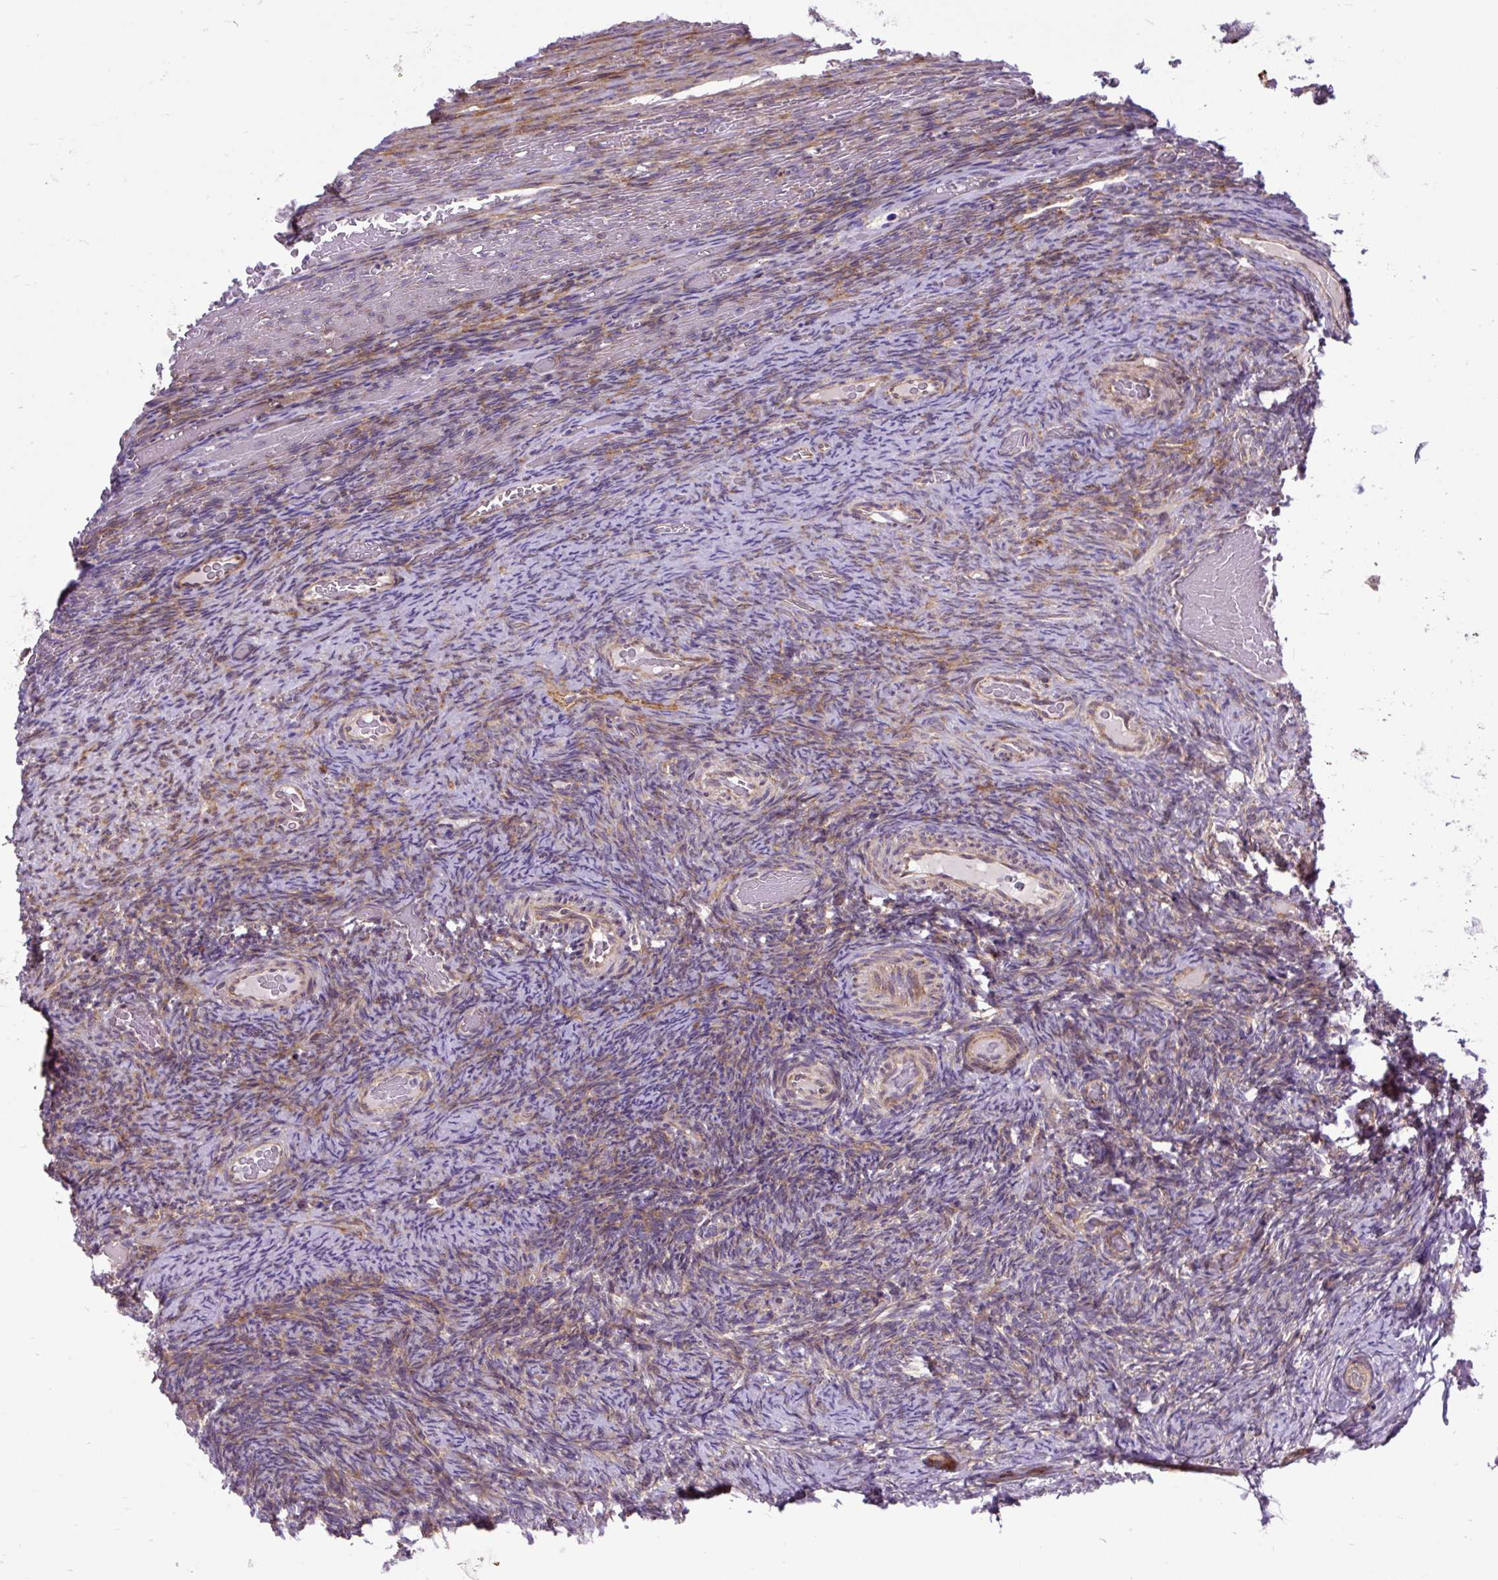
{"staining": {"intensity": "weak", "quantity": "25%-75%", "location": "cytoplasmic/membranous"}, "tissue": "ovary", "cell_type": "Ovarian stroma cells", "image_type": "normal", "snomed": [{"axis": "morphology", "description": "Normal tissue, NOS"}, {"axis": "topography", "description": "Ovary"}], "caption": "Normal ovary exhibits weak cytoplasmic/membranous expression in approximately 25%-75% of ovarian stroma cells, visualized by immunohistochemistry. The staining was performed using DAB, with brown indicating positive protein expression. Nuclei are stained blue with hematoxylin.", "gene": "TRIM17", "patient": {"sex": "female", "age": 34}}